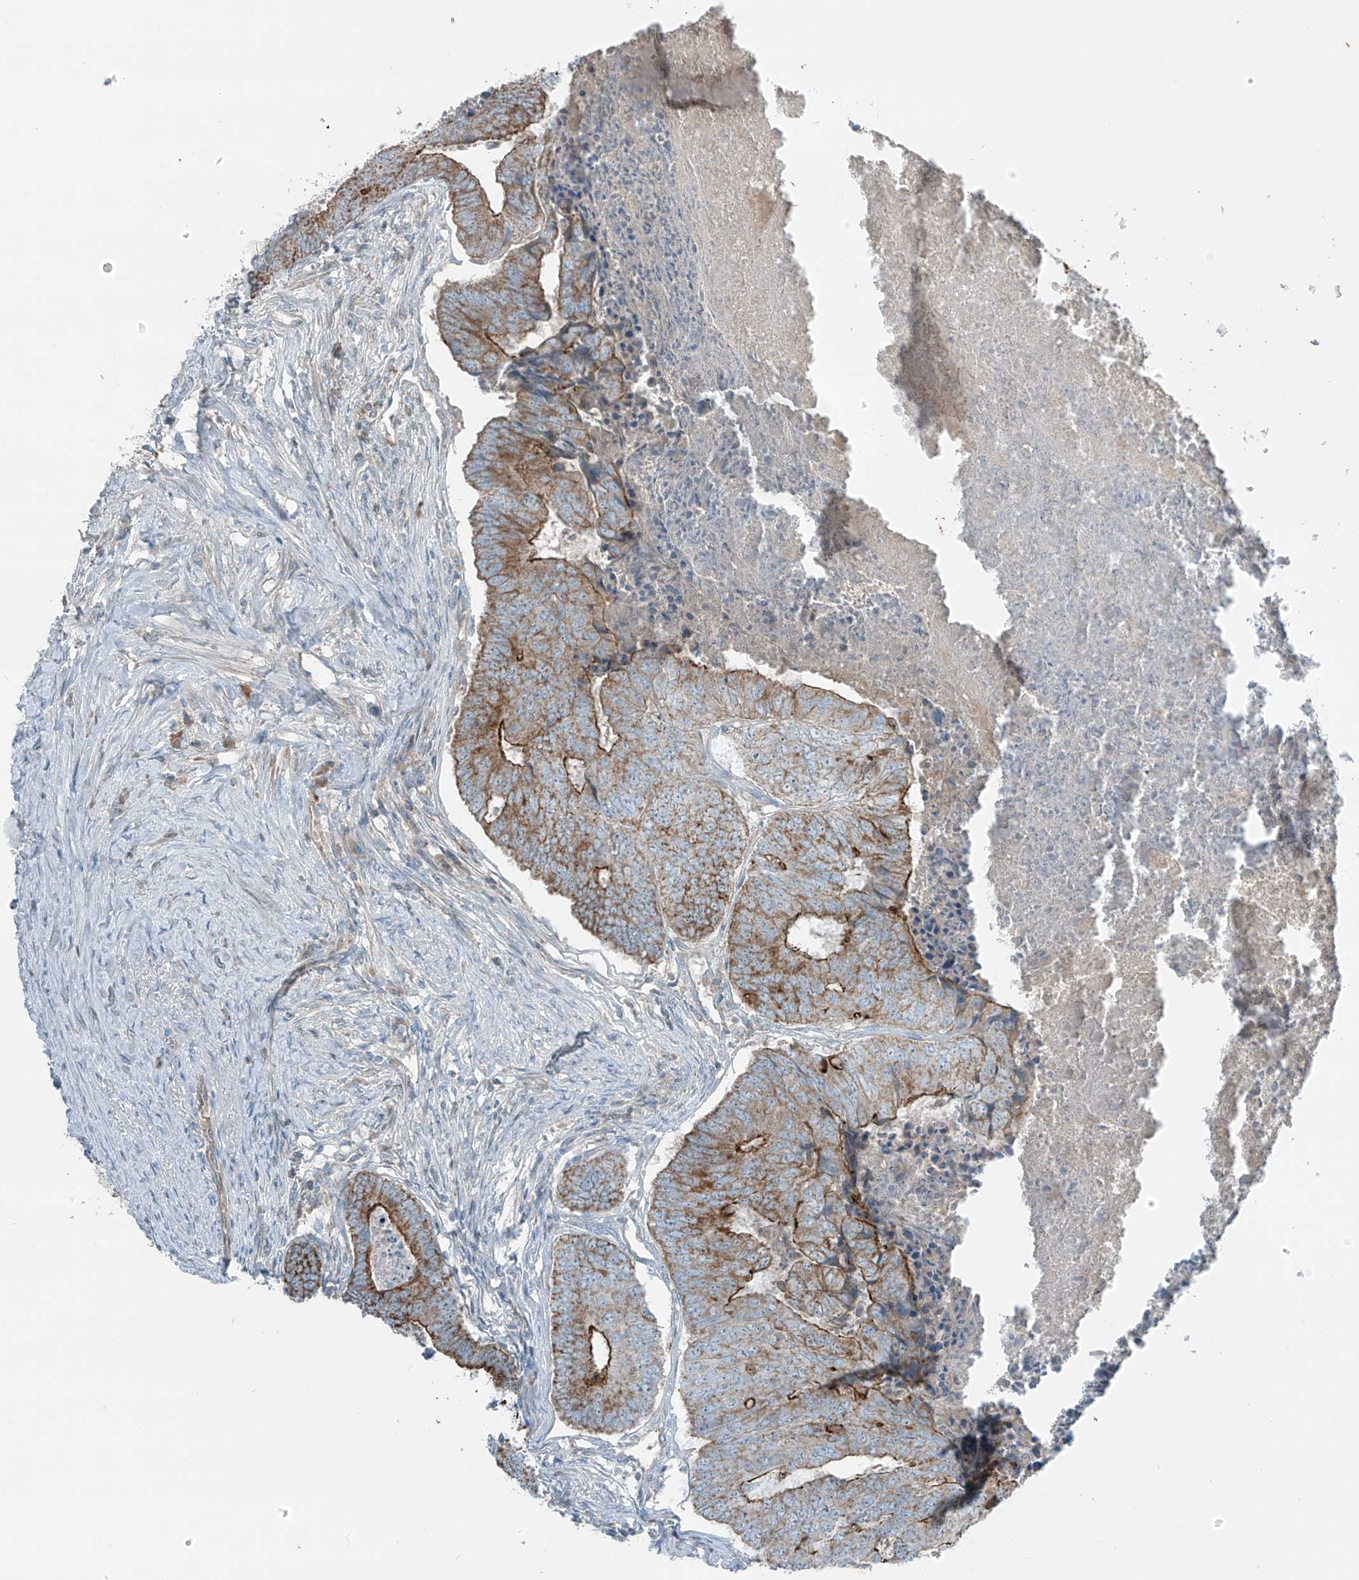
{"staining": {"intensity": "strong", "quantity": ">75%", "location": "cytoplasmic/membranous"}, "tissue": "colorectal cancer", "cell_type": "Tumor cells", "image_type": "cancer", "snomed": [{"axis": "morphology", "description": "Adenocarcinoma, NOS"}, {"axis": "topography", "description": "Colon"}], "caption": "There is high levels of strong cytoplasmic/membranous staining in tumor cells of colorectal cancer, as demonstrated by immunohistochemical staining (brown color).", "gene": "FAM131C", "patient": {"sex": "female", "age": 67}}